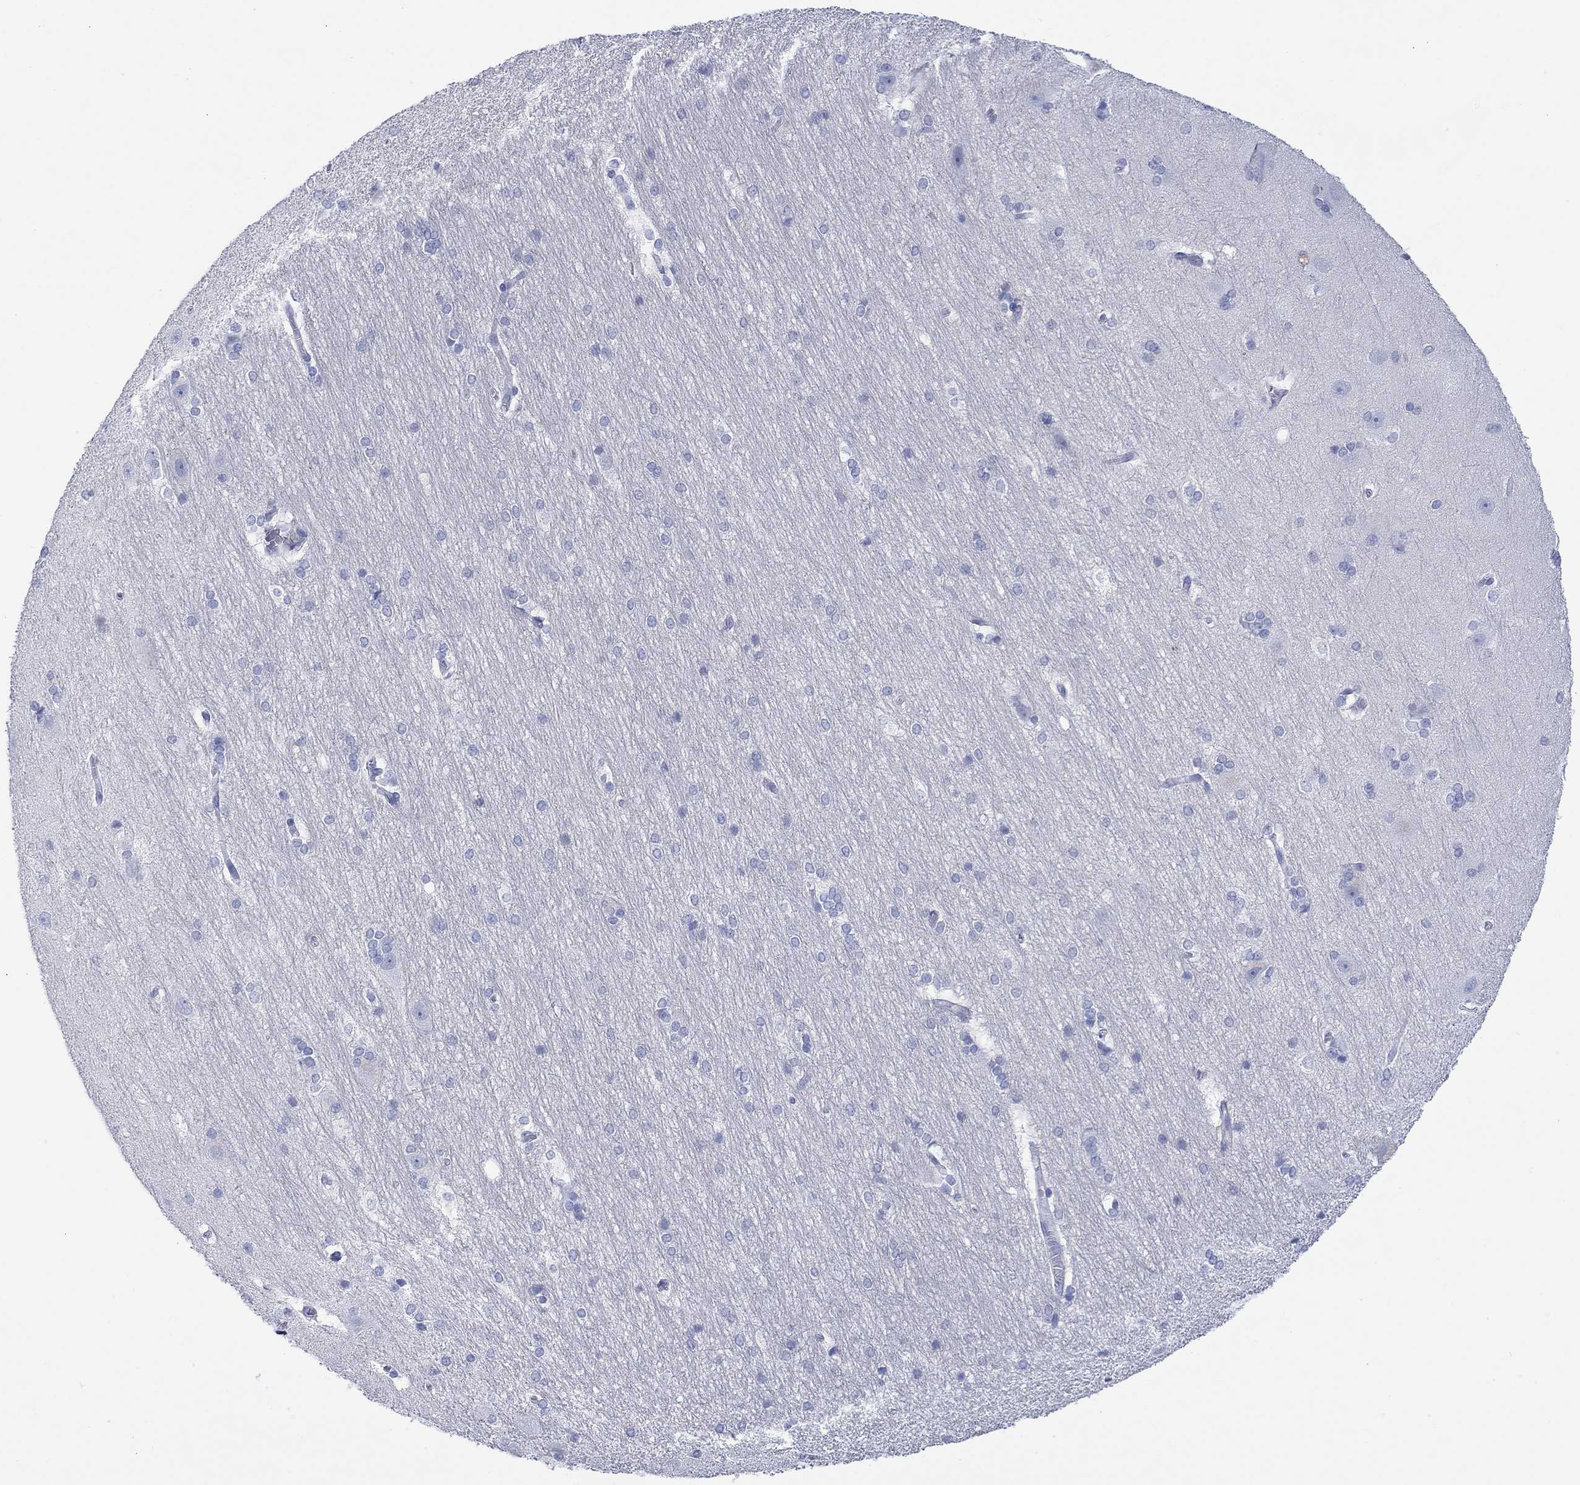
{"staining": {"intensity": "negative", "quantity": "none", "location": "none"}, "tissue": "hippocampus", "cell_type": "Glial cells", "image_type": "normal", "snomed": [{"axis": "morphology", "description": "Normal tissue, NOS"}, {"axis": "topography", "description": "Cerebral cortex"}, {"axis": "topography", "description": "Hippocampus"}], "caption": "High magnification brightfield microscopy of benign hippocampus stained with DAB (brown) and counterstained with hematoxylin (blue): glial cells show no significant expression.", "gene": "PPIL6", "patient": {"sex": "female", "age": 19}}